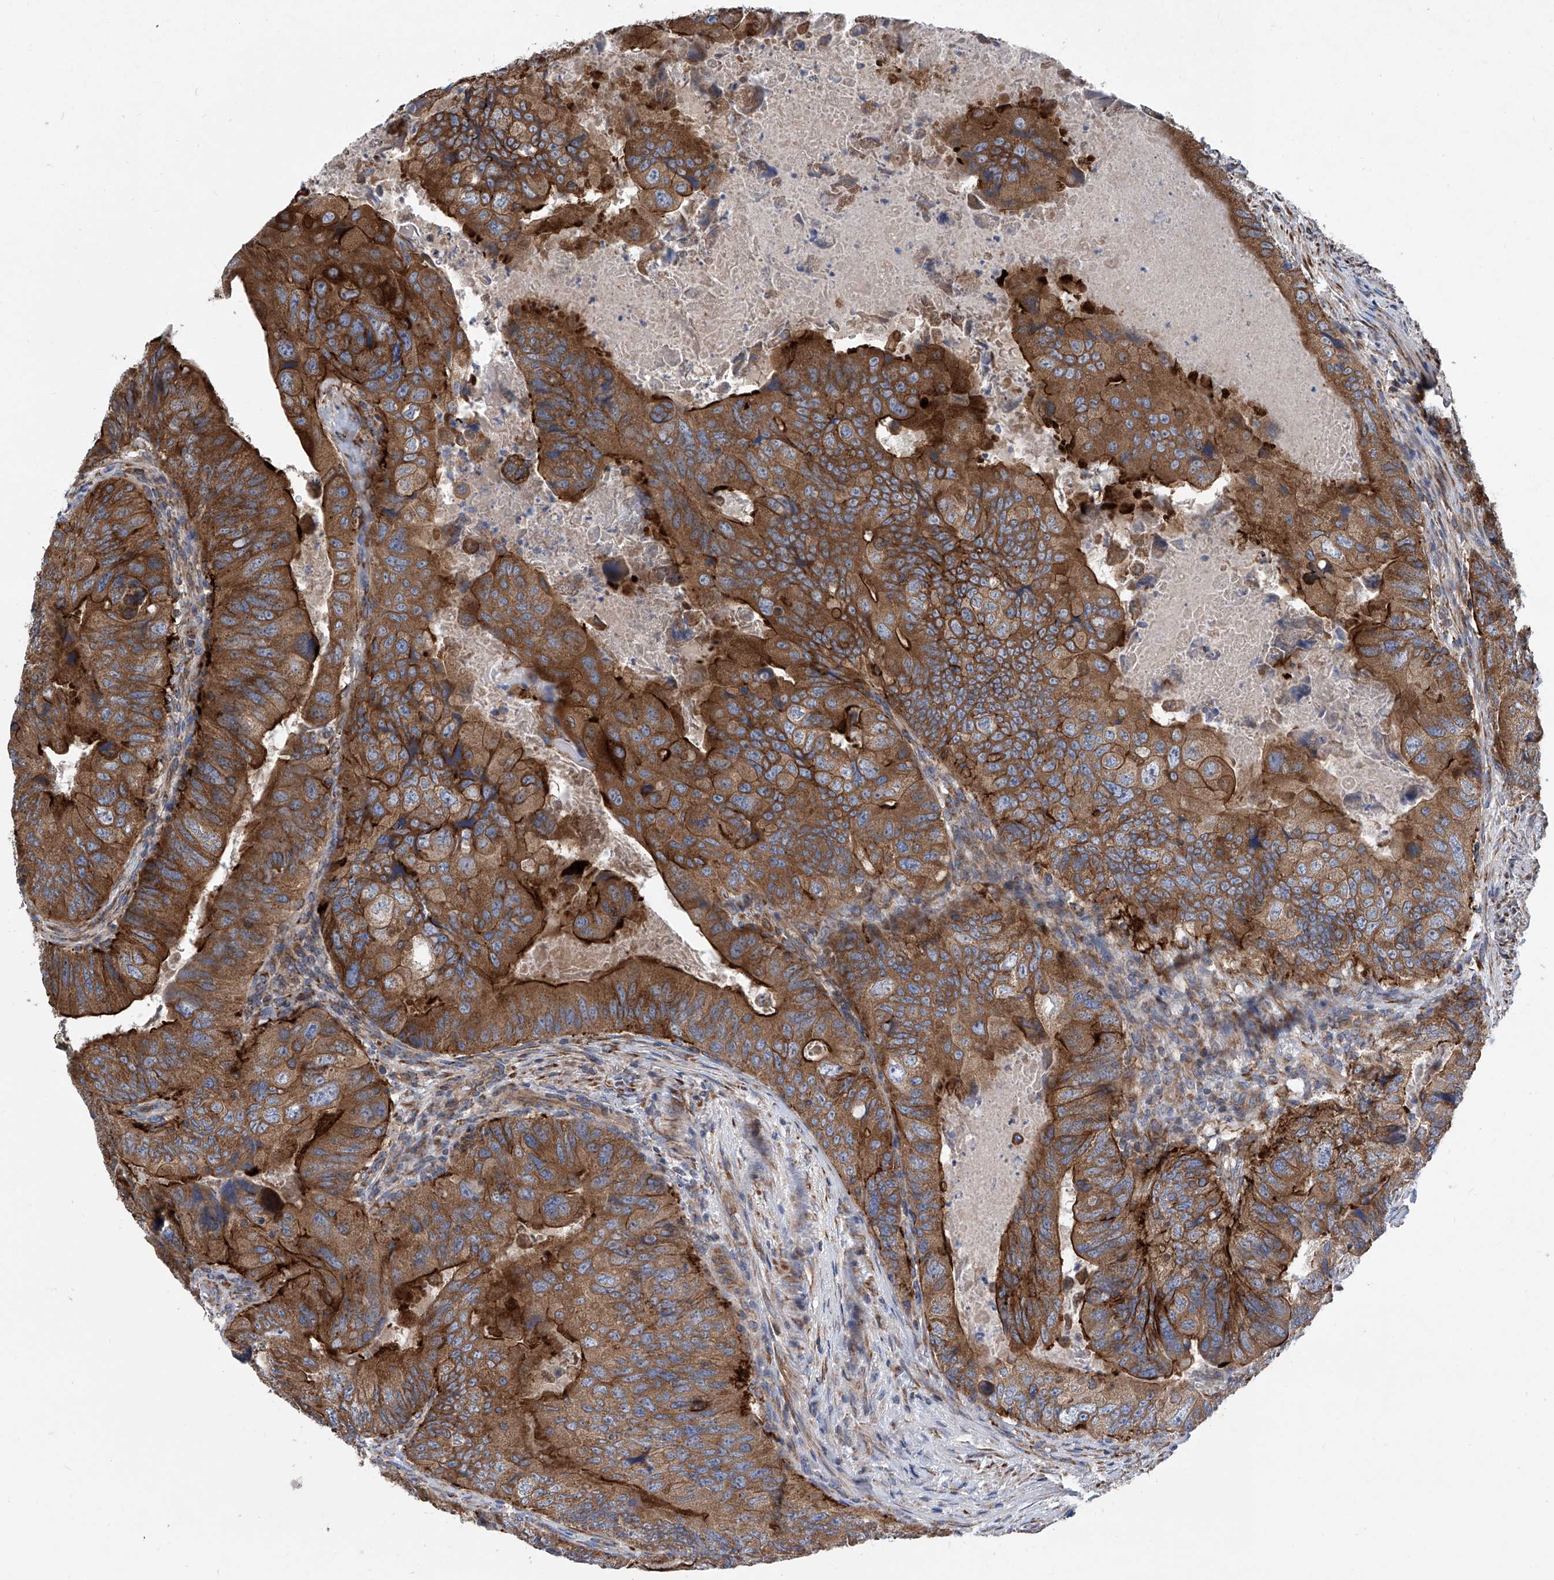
{"staining": {"intensity": "strong", "quantity": ">75%", "location": "cytoplasmic/membranous"}, "tissue": "colorectal cancer", "cell_type": "Tumor cells", "image_type": "cancer", "snomed": [{"axis": "morphology", "description": "Adenocarcinoma, NOS"}, {"axis": "topography", "description": "Rectum"}], "caption": "A histopathology image of human colorectal cancer stained for a protein reveals strong cytoplasmic/membranous brown staining in tumor cells.", "gene": "ASCC3", "patient": {"sex": "male", "age": 63}}